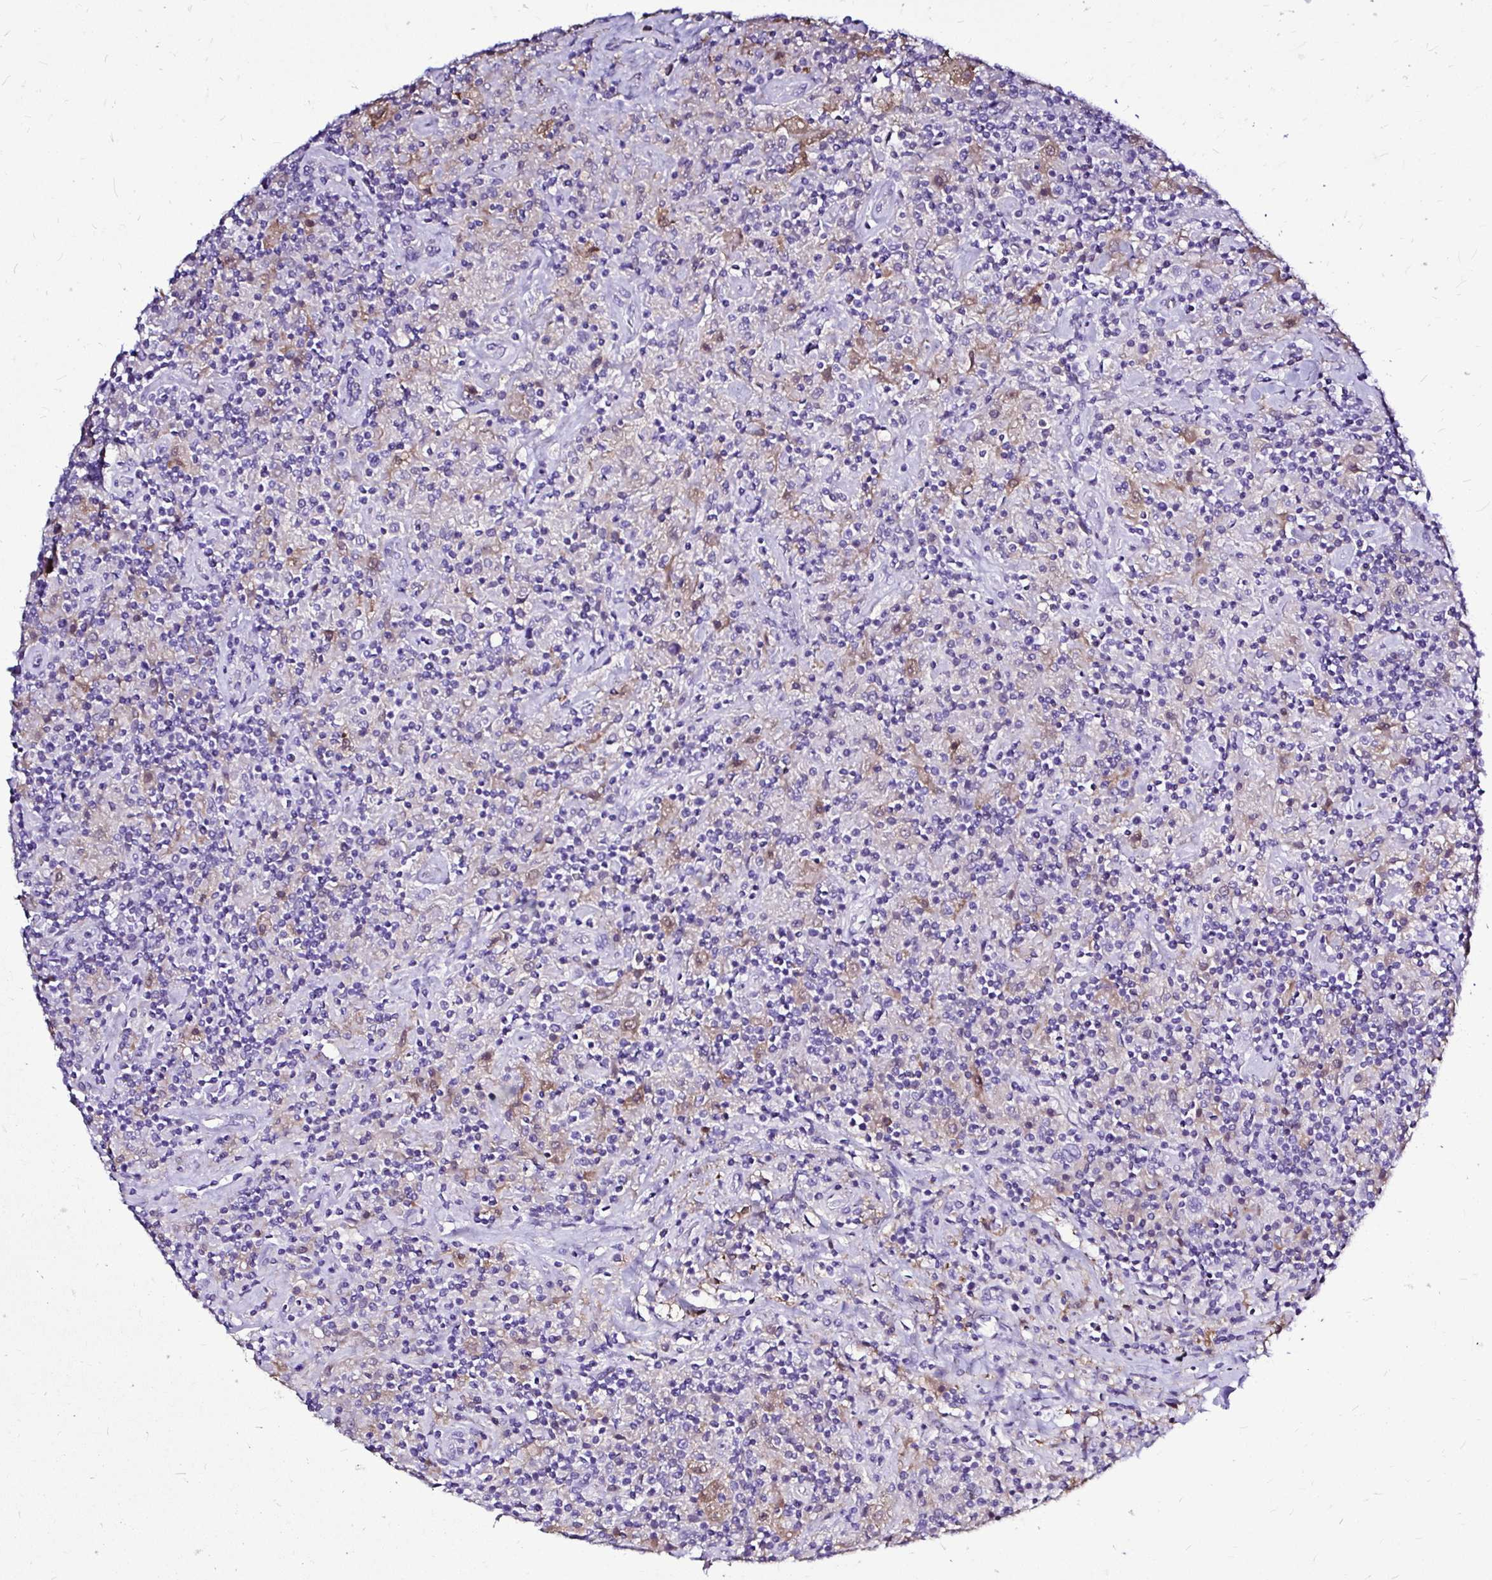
{"staining": {"intensity": "negative", "quantity": "none", "location": "none"}, "tissue": "lymphoma", "cell_type": "Tumor cells", "image_type": "cancer", "snomed": [{"axis": "morphology", "description": "Hodgkin's disease, NOS"}, {"axis": "topography", "description": "Lymph node"}], "caption": "Immunohistochemistry (IHC) histopathology image of neoplastic tissue: human lymphoma stained with DAB (3,3'-diaminobenzidine) exhibits no significant protein expression in tumor cells.", "gene": "IDH1", "patient": {"sex": "male", "age": 70}}